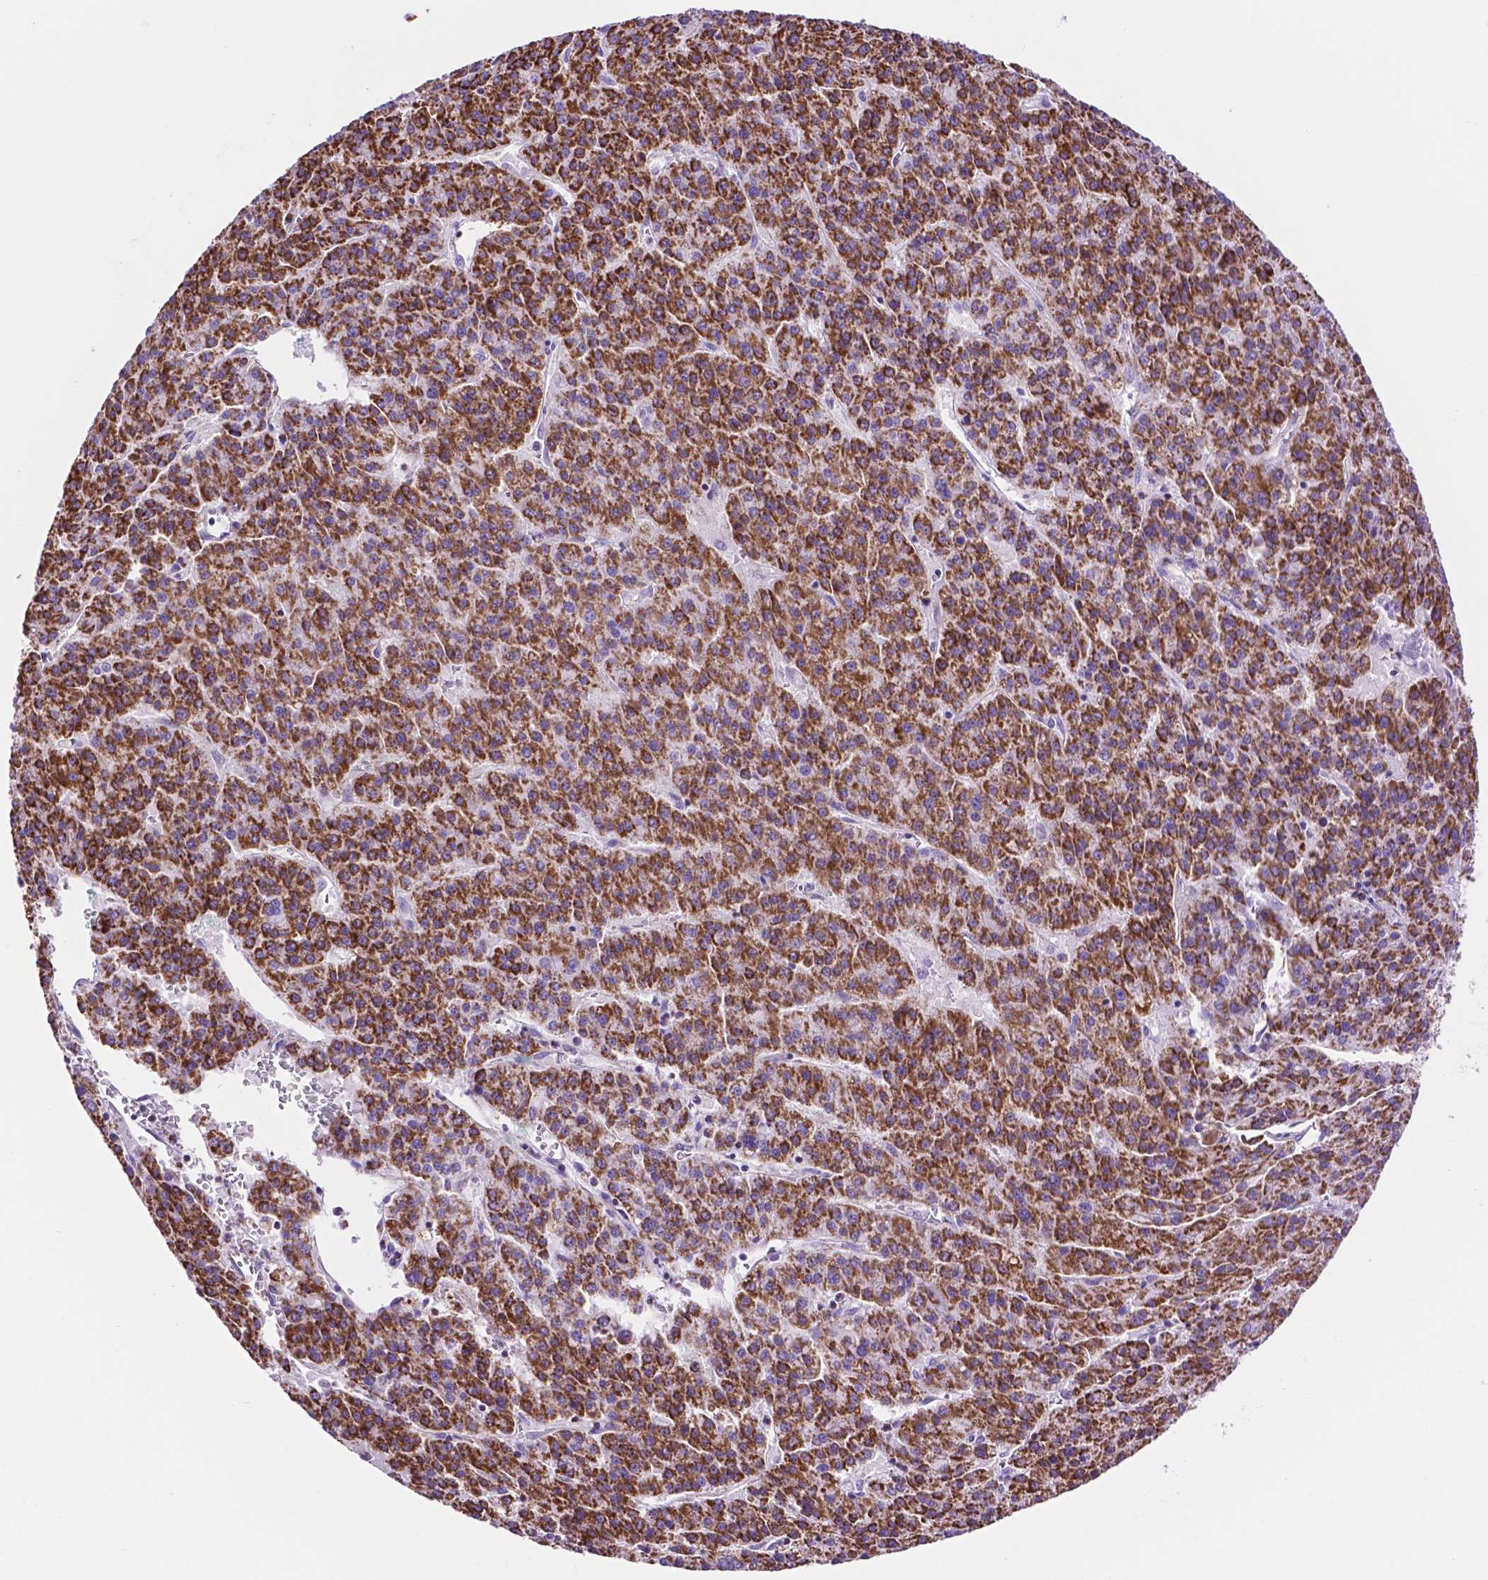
{"staining": {"intensity": "strong", "quantity": ">75%", "location": "cytoplasmic/membranous"}, "tissue": "liver cancer", "cell_type": "Tumor cells", "image_type": "cancer", "snomed": [{"axis": "morphology", "description": "Carcinoma, Hepatocellular, NOS"}, {"axis": "topography", "description": "Liver"}], "caption": "Immunohistochemistry (IHC) photomicrograph of liver hepatocellular carcinoma stained for a protein (brown), which displays high levels of strong cytoplasmic/membranous staining in approximately >75% of tumor cells.", "gene": "GDPD5", "patient": {"sex": "female", "age": 58}}